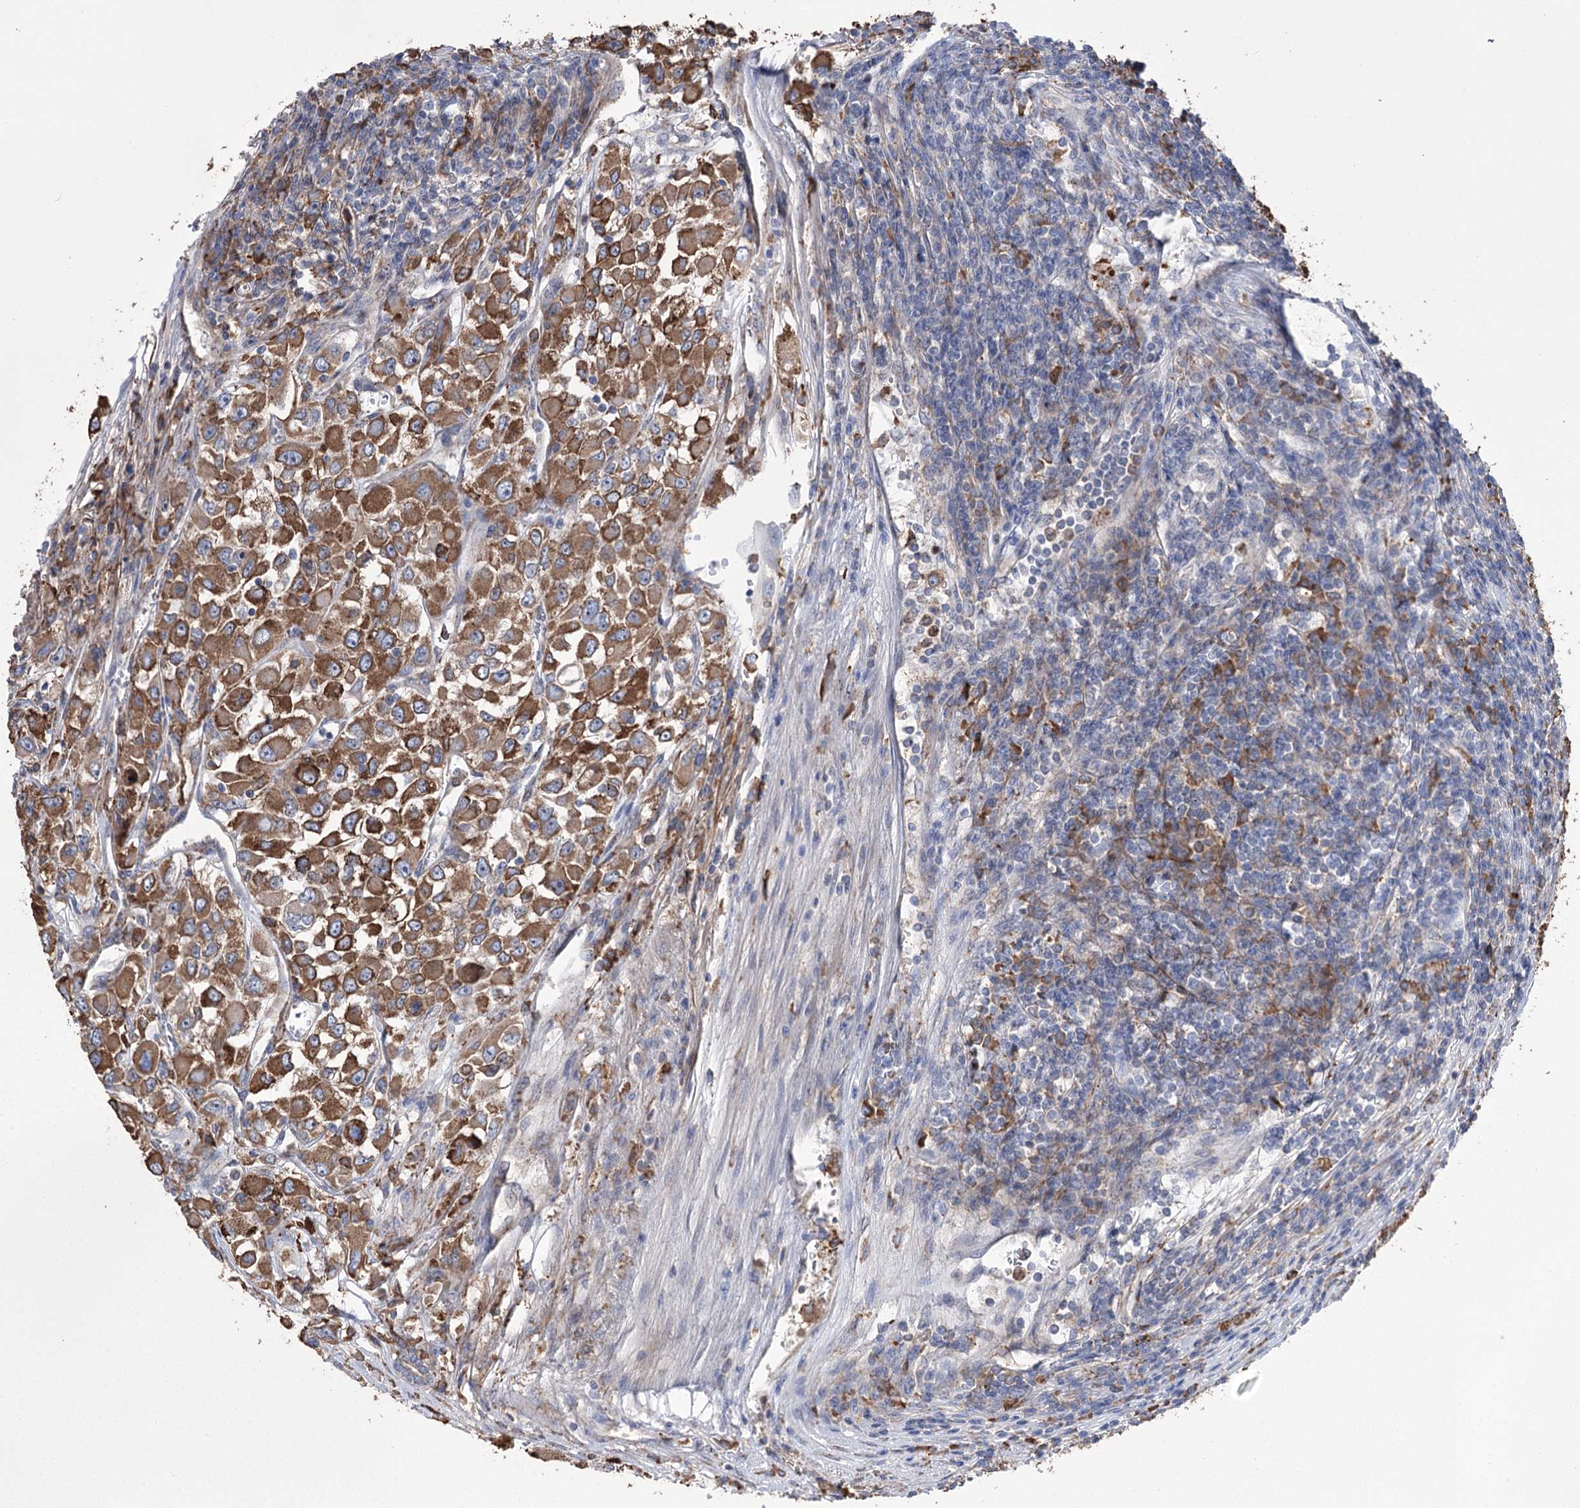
{"staining": {"intensity": "strong", "quantity": ">75%", "location": "cytoplasmic/membranous"}, "tissue": "renal cancer", "cell_type": "Tumor cells", "image_type": "cancer", "snomed": [{"axis": "morphology", "description": "Adenocarcinoma, NOS"}, {"axis": "topography", "description": "Kidney"}], "caption": "Immunohistochemical staining of human renal adenocarcinoma exhibits high levels of strong cytoplasmic/membranous expression in approximately >75% of tumor cells.", "gene": "TRIM71", "patient": {"sex": "female", "age": 52}}